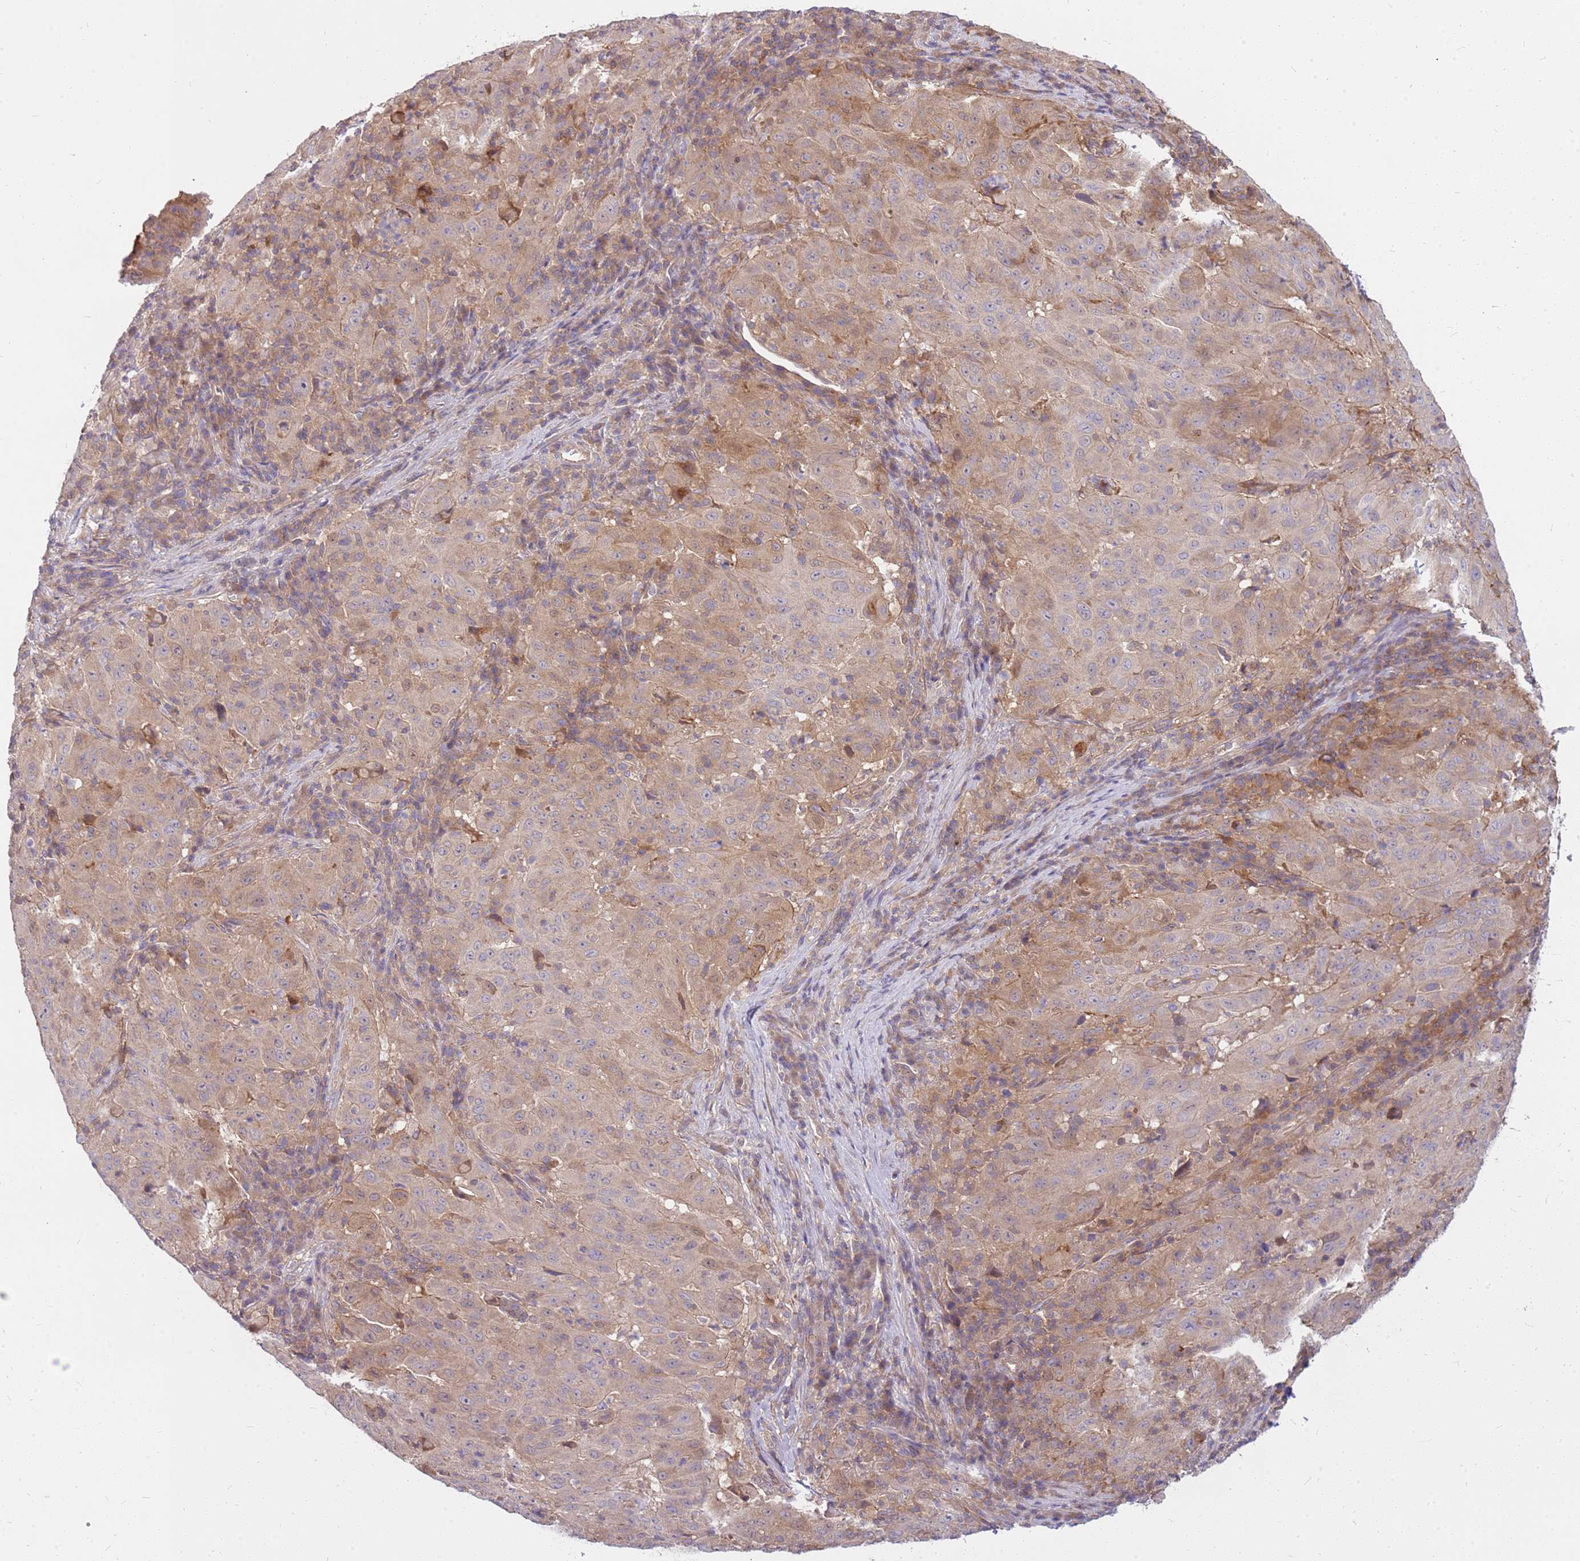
{"staining": {"intensity": "weak", "quantity": "25%-75%", "location": "cytoplasmic/membranous"}, "tissue": "pancreatic cancer", "cell_type": "Tumor cells", "image_type": "cancer", "snomed": [{"axis": "morphology", "description": "Adenocarcinoma, NOS"}, {"axis": "topography", "description": "Pancreas"}], "caption": "Protein expression analysis of human pancreatic cancer (adenocarcinoma) reveals weak cytoplasmic/membranous expression in about 25%-75% of tumor cells.", "gene": "MVD", "patient": {"sex": "male", "age": 63}}